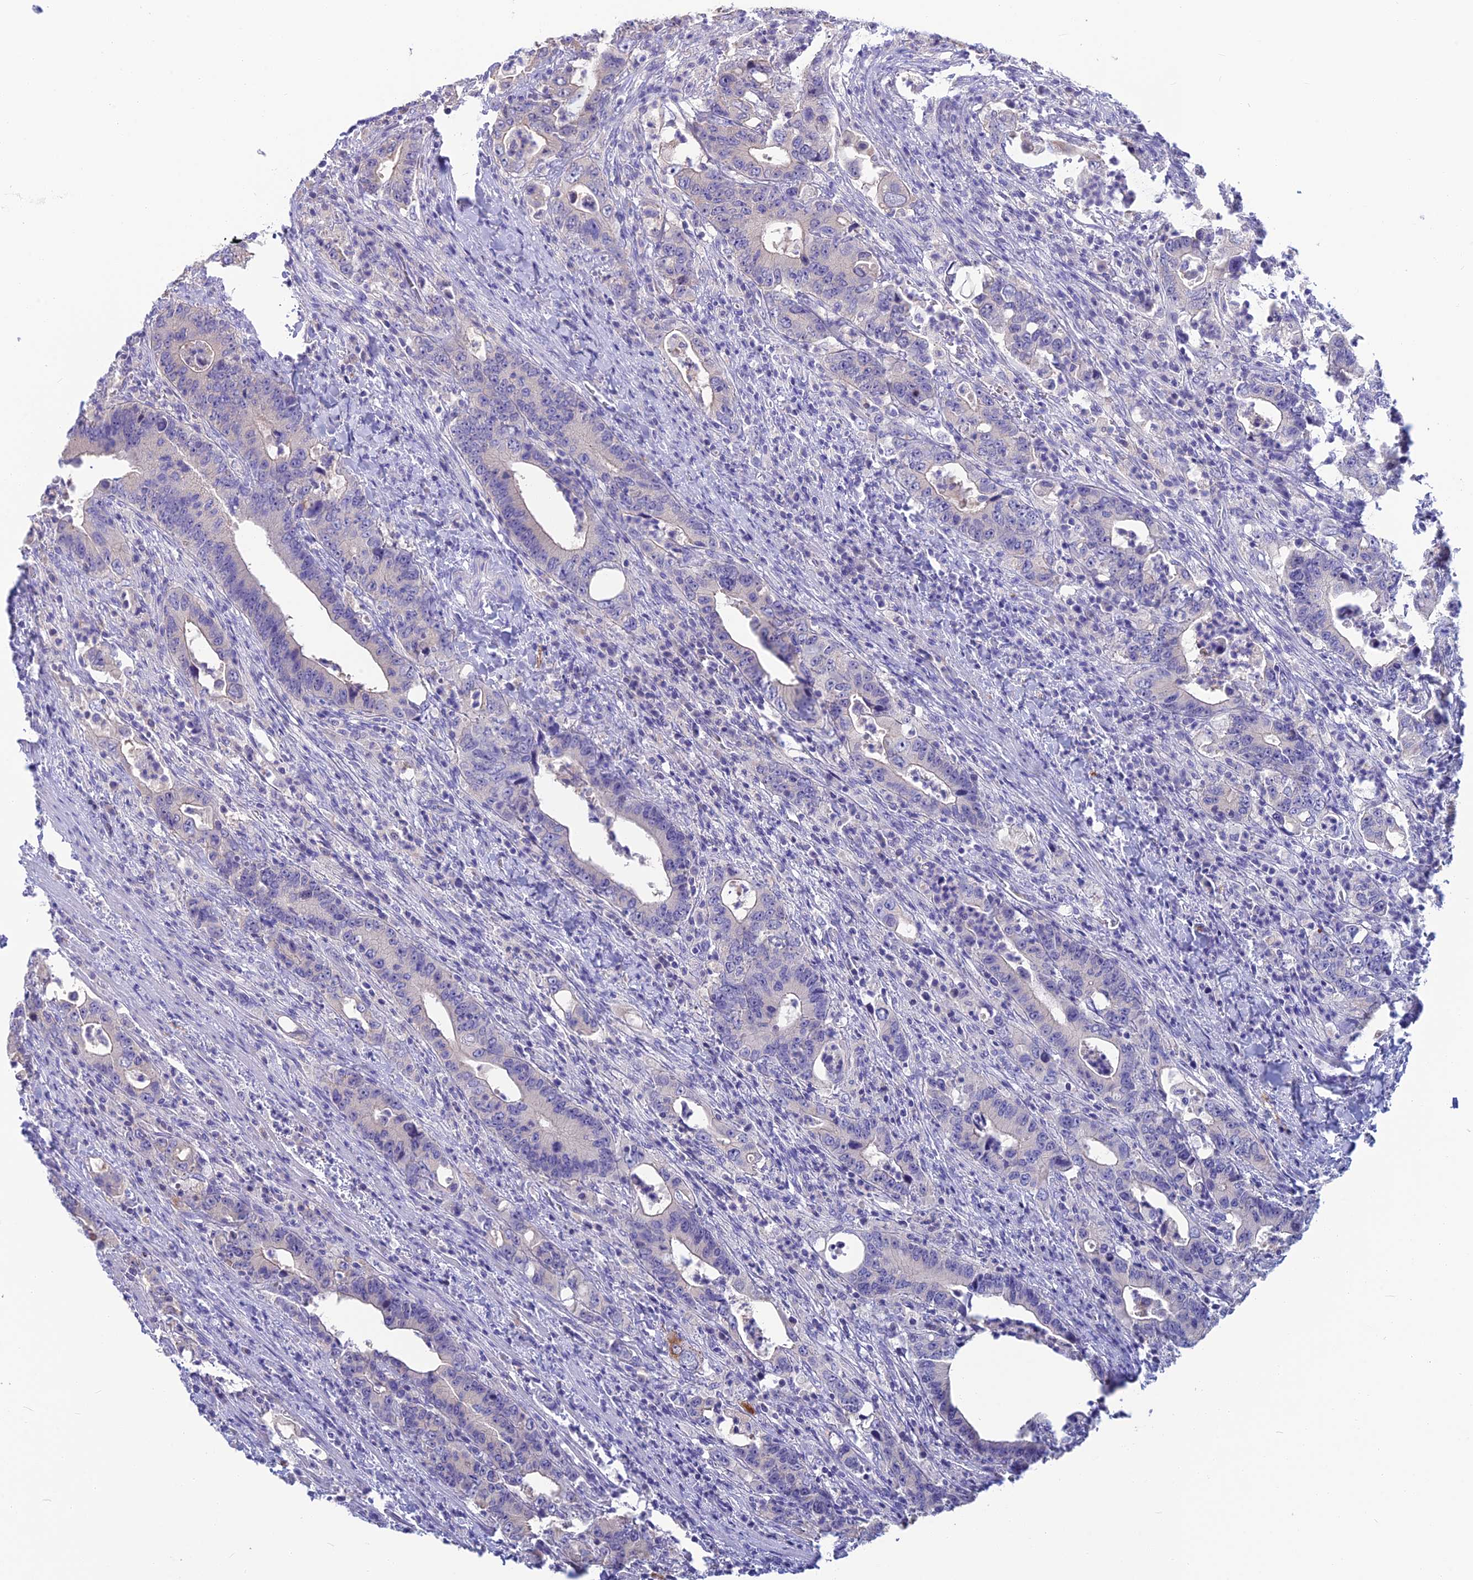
{"staining": {"intensity": "negative", "quantity": "none", "location": "none"}, "tissue": "colorectal cancer", "cell_type": "Tumor cells", "image_type": "cancer", "snomed": [{"axis": "morphology", "description": "Adenocarcinoma, NOS"}, {"axis": "topography", "description": "Colon"}], "caption": "Colorectal cancer (adenocarcinoma) was stained to show a protein in brown. There is no significant expression in tumor cells.", "gene": "SNAP91", "patient": {"sex": "female", "age": 75}}